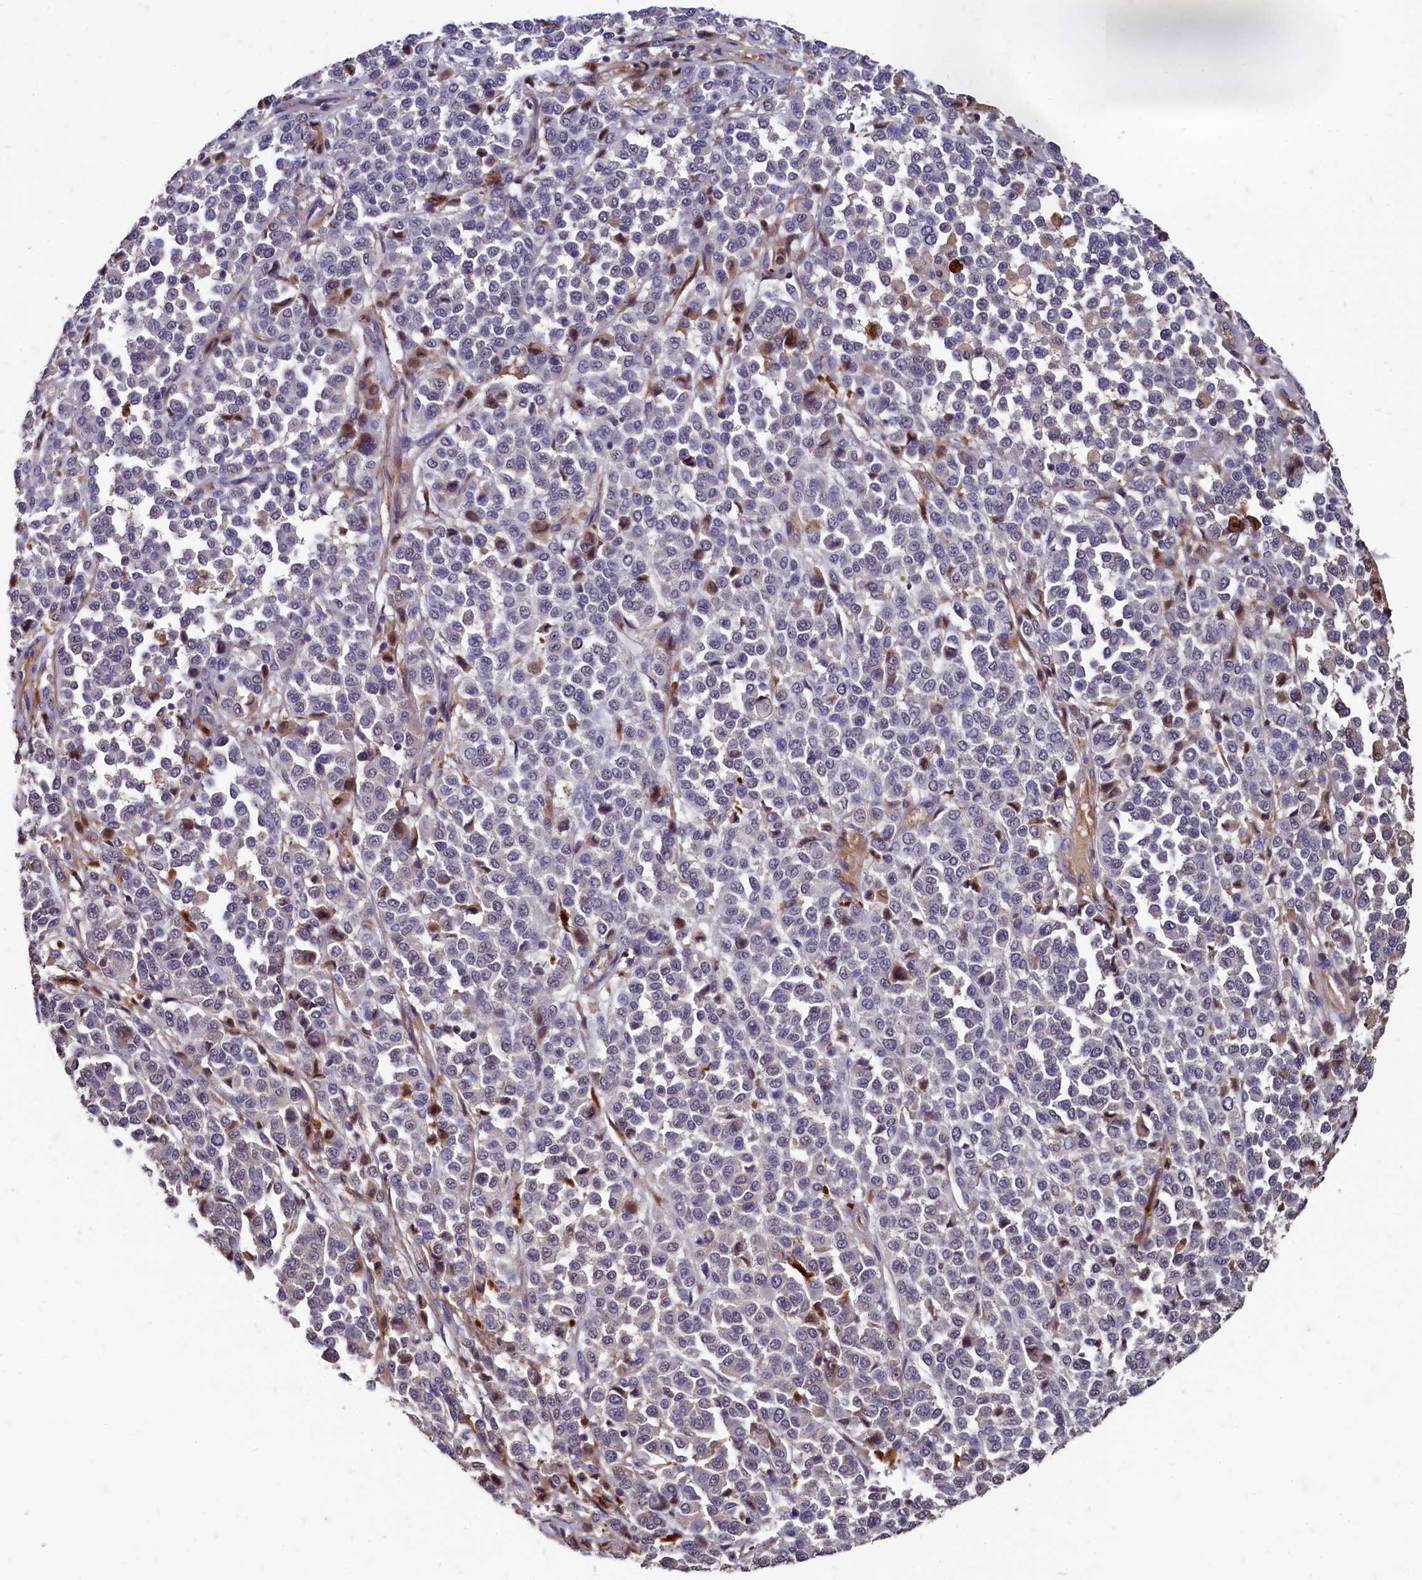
{"staining": {"intensity": "negative", "quantity": "none", "location": "none"}, "tissue": "melanoma", "cell_type": "Tumor cells", "image_type": "cancer", "snomed": [{"axis": "morphology", "description": "Malignant melanoma, Metastatic site"}, {"axis": "topography", "description": "Pancreas"}], "caption": "This is a image of IHC staining of melanoma, which shows no expression in tumor cells. (DAB immunohistochemistry (IHC), high magnification).", "gene": "CSTPP1", "patient": {"sex": "female", "age": 30}}